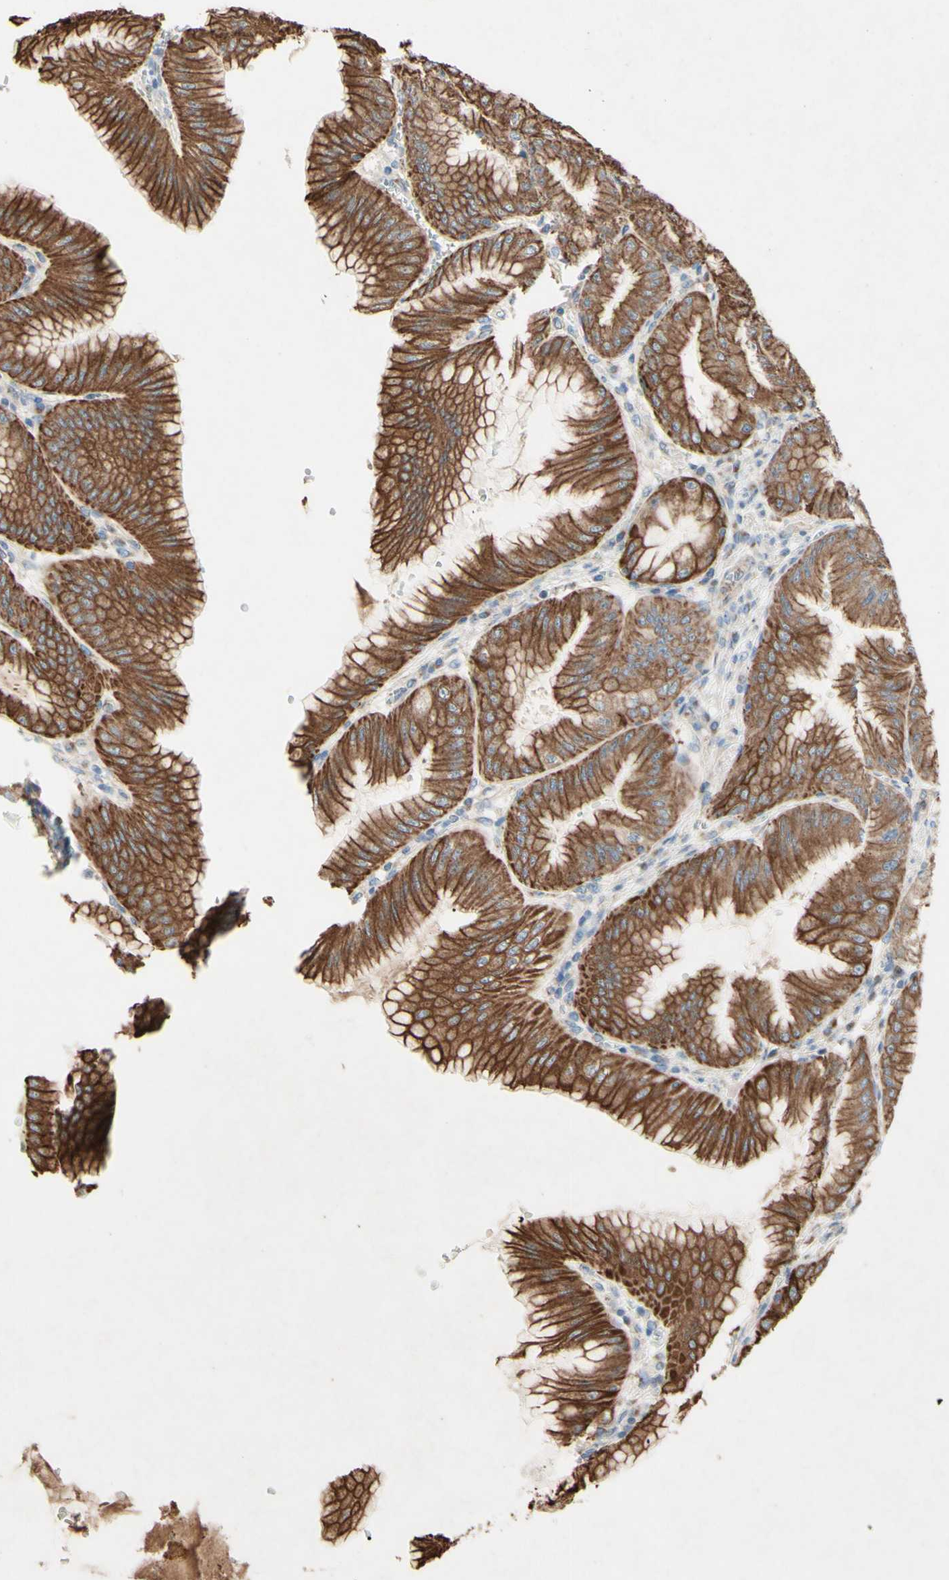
{"staining": {"intensity": "moderate", "quantity": ">75%", "location": "cytoplasmic/membranous"}, "tissue": "stomach", "cell_type": "Glandular cells", "image_type": "normal", "snomed": [{"axis": "morphology", "description": "Normal tissue, NOS"}, {"axis": "topography", "description": "Stomach, lower"}], "caption": "Immunohistochemistry (IHC) of unremarkable stomach reveals medium levels of moderate cytoplasmic/membranous positivity in about >75% of glandular cells. The protein is shown in brown color, while the nuclei are stained blue.", "gene": "MTM1", "patient": {"sex": "male", "age": 71}}